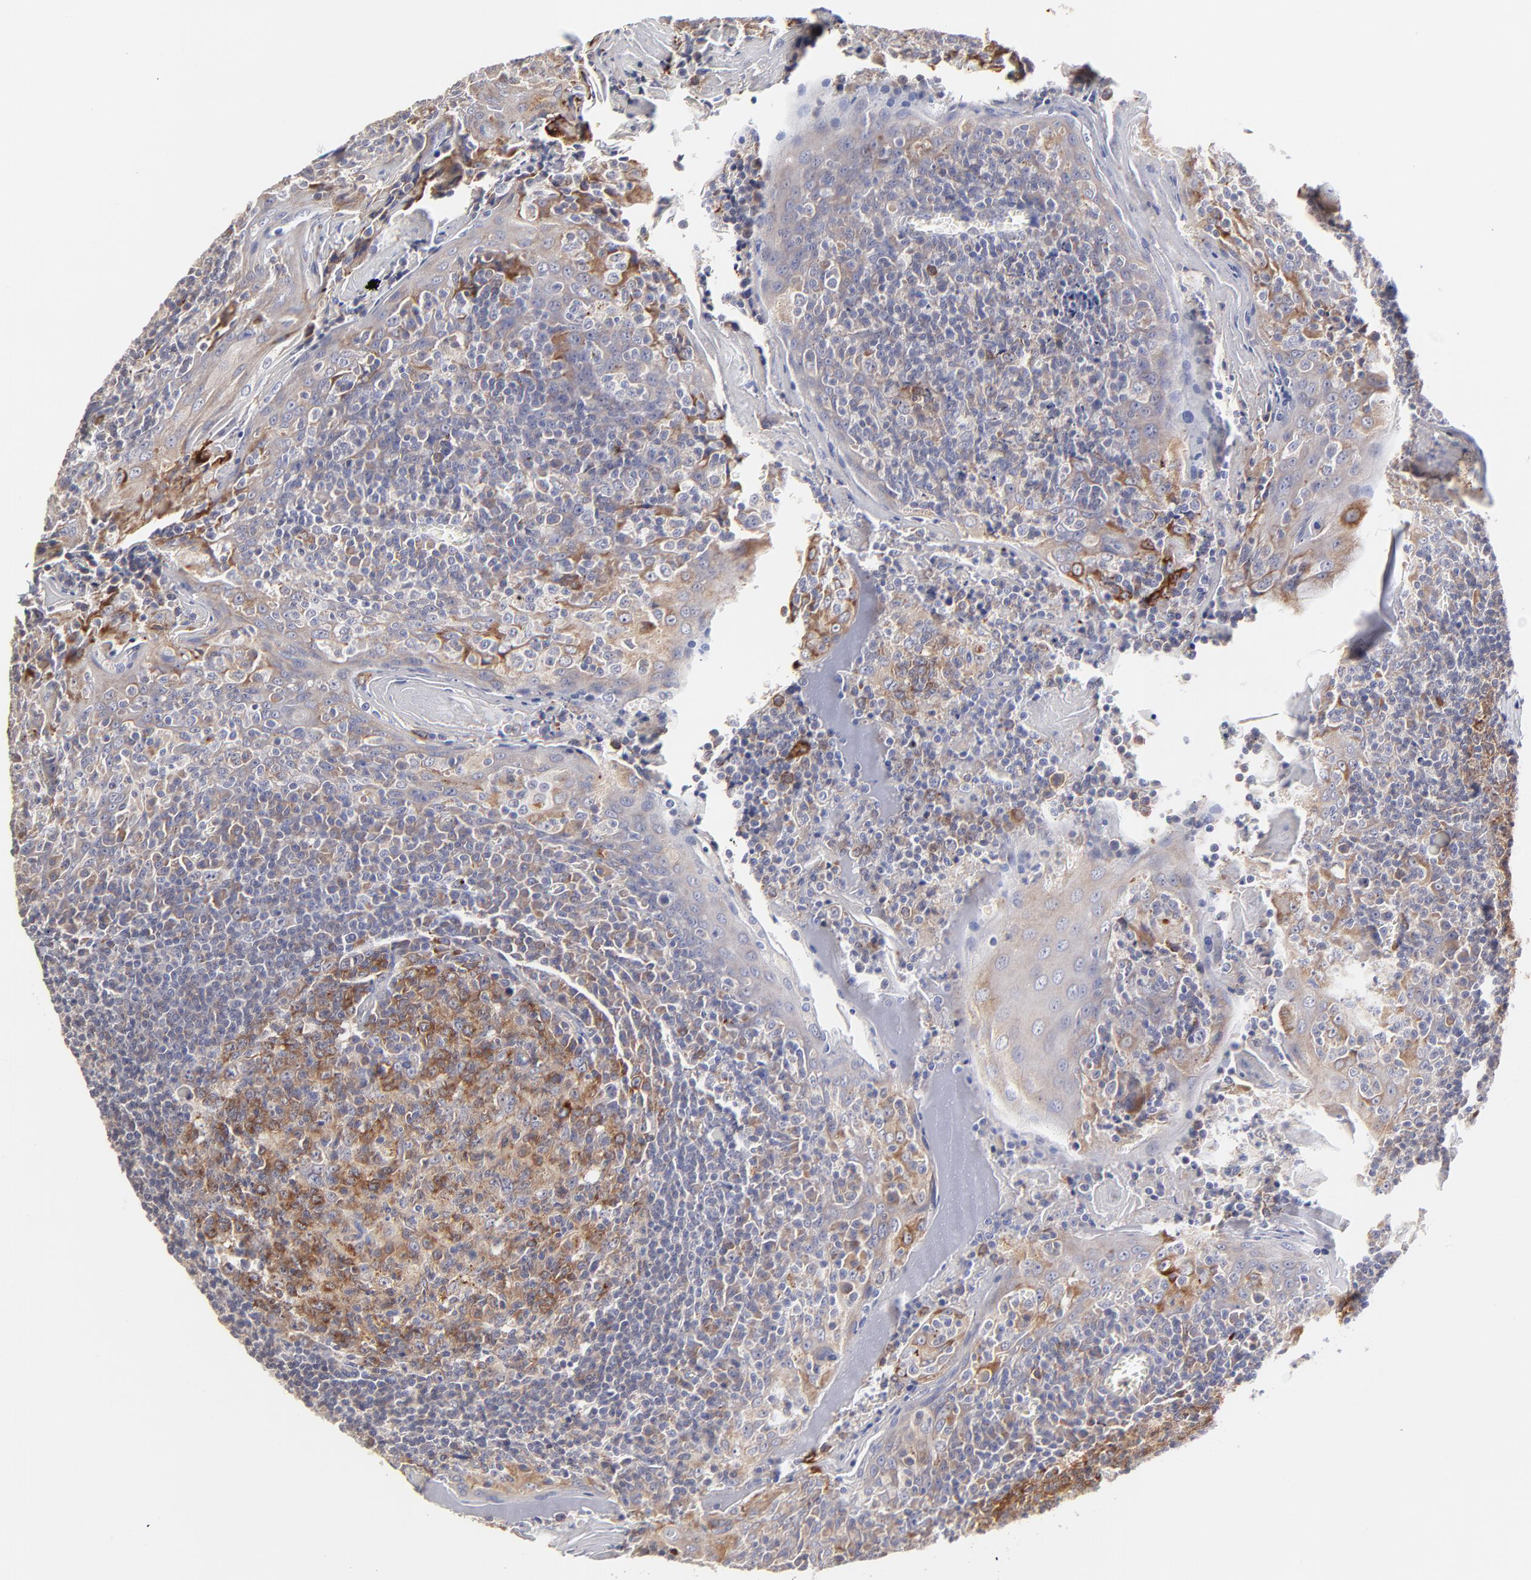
{"staining": {"intensity": "moderate", "quantity": ">75%", "location": "cytoplasmic/membranous"}, "tissue": "tonsil", "cell_type": "Germinal center cells", "image_type": "normal", "snomed": [{"axis": "morphology", "description": "Normal tissue, NOS"}, {"axis": "topography", "description": "Tonsil"}], "caption": "Protein expression analysis of normal human tonsil reveals moderate cytoplasmic/membranous positivity in approximately >75% of germinal center cells. (Stains: DAB (3,3'-diaminobenzidine) in brown, nuclei in blue, Microscopy: brightfield microscopy at high magnification).", "gene": "GCSAM", "patient": {"sex": "male", "age": 31}}